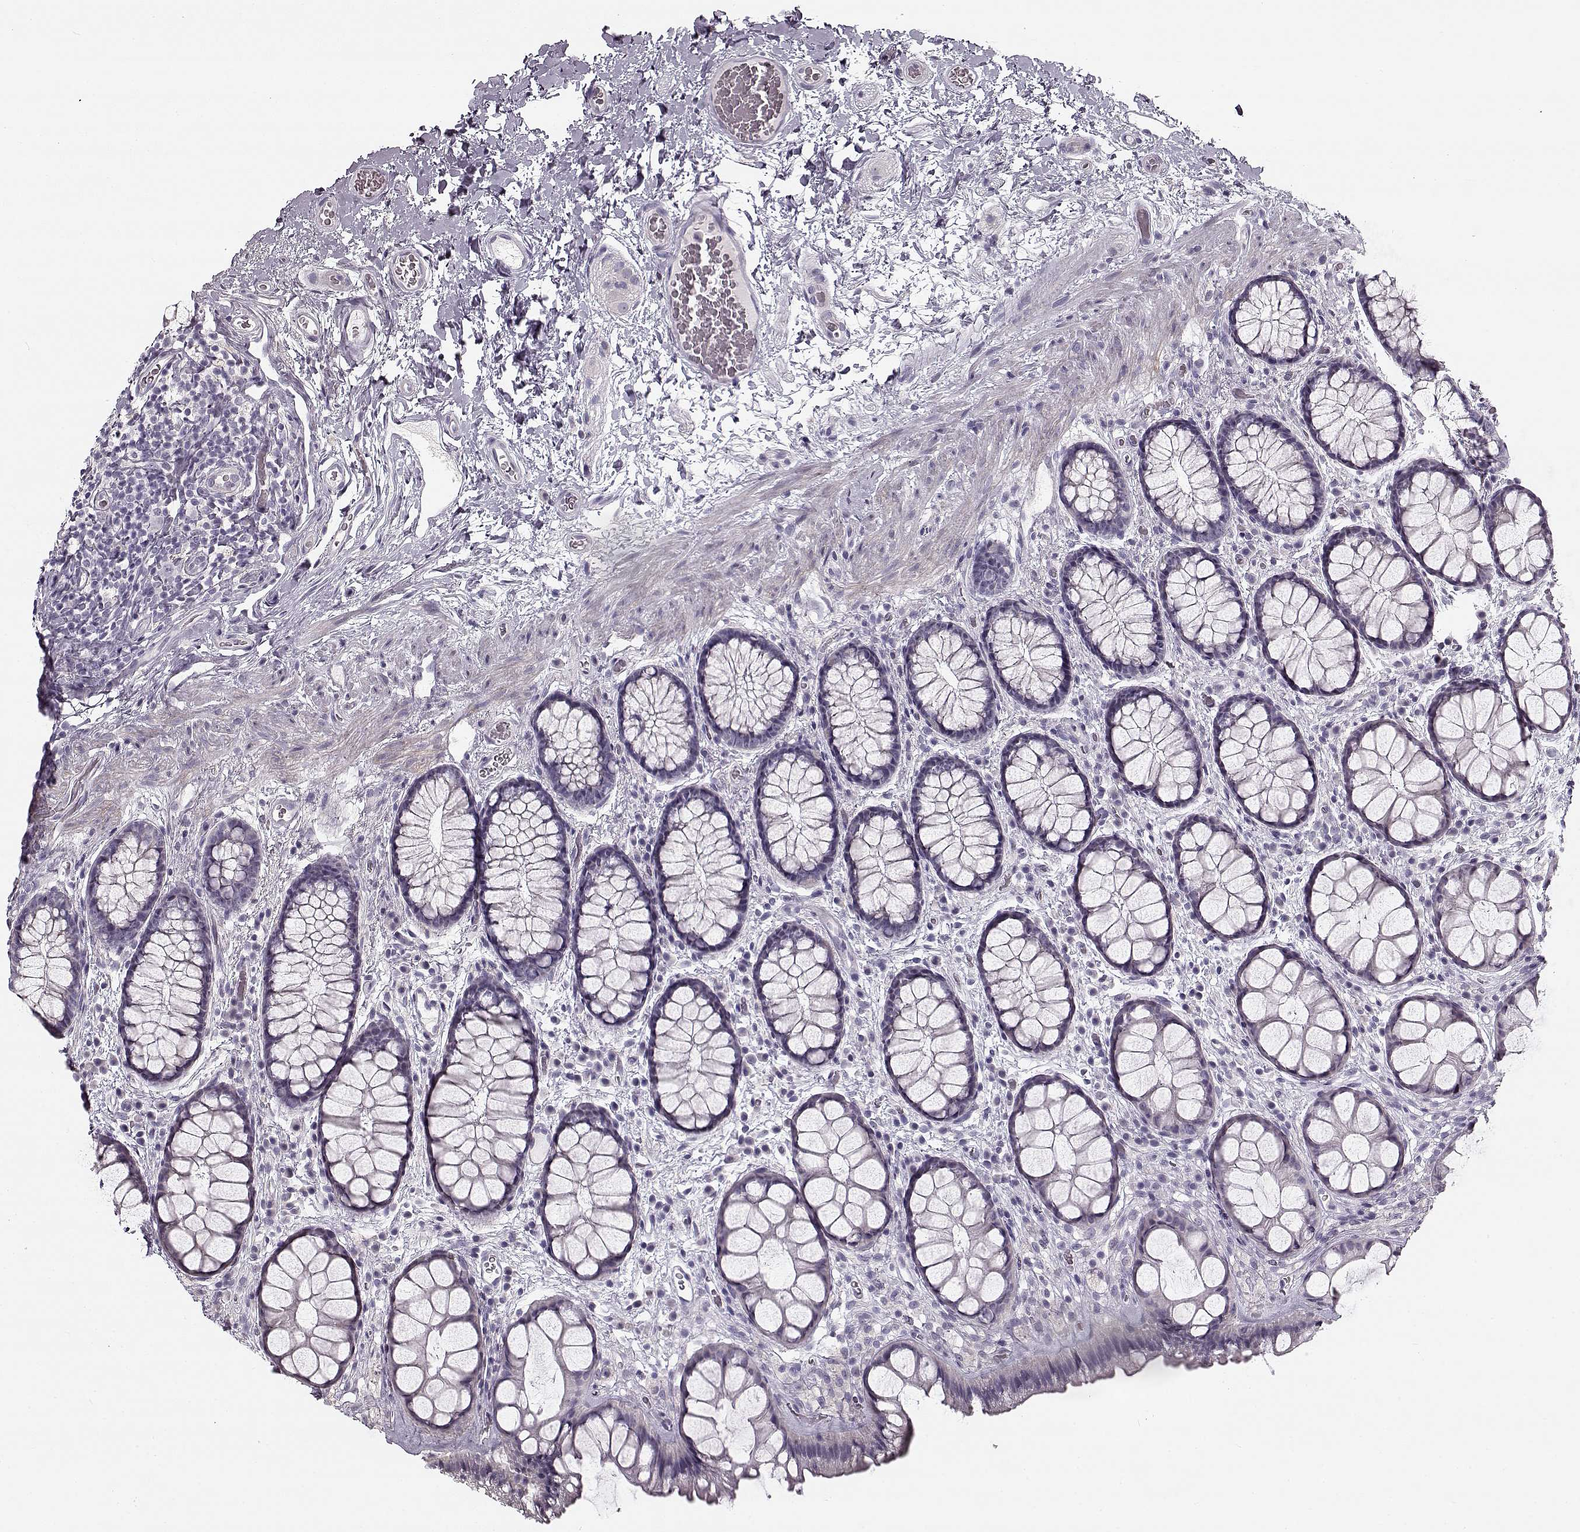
{"staining": {"intensity": "negative", "quantity": "none", "location": "none"}, "tissue": "rectum", "cell_type": "Glandular cells", "image_type": "normal", "snomed": [{"axis": "morphology", "description": "Normal tissue, NOS"}, {"axis": "topography", "description": "Rectum"}], "caption": "This histopathology image is of unremarkable rectum stained with immunohistochemistry to label a protein in brown with the nuclei are counter-stained blue. There is no expression in glandular cells.", "gene": "MAP6D1", "patient": {"sex": "female", "age": 62}}